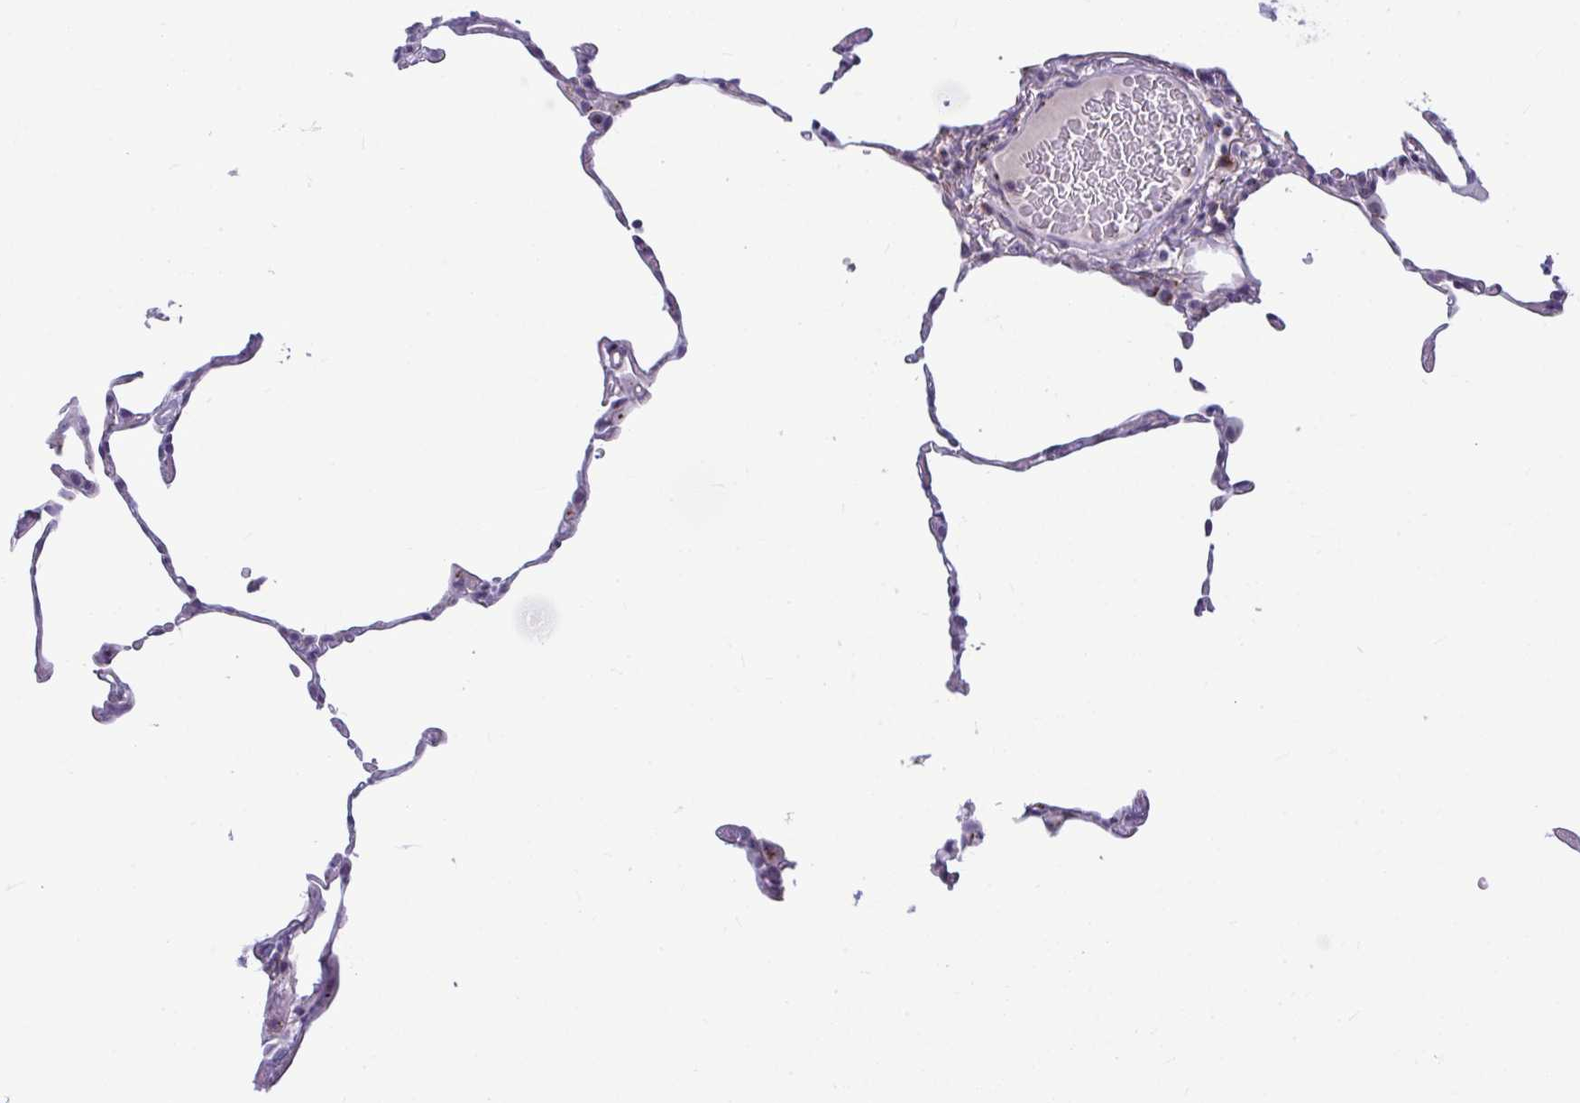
{"staining": {"intensity": "negative", "quantity": "none", "location": "none"}, "tissue": "lung", "cell_type": "Alveolar cells", "image_type": "normal", "snomed": [{"axis": "morphology", "description": "Normal tissue, NOS"}, {"axis": "topography", "description": "Lung"}], "caption": "IHC of normal lung exhibits no staining in alveolar cells.", "gene": "DTX4", "patient": {"sex": "female", "age": 57}}